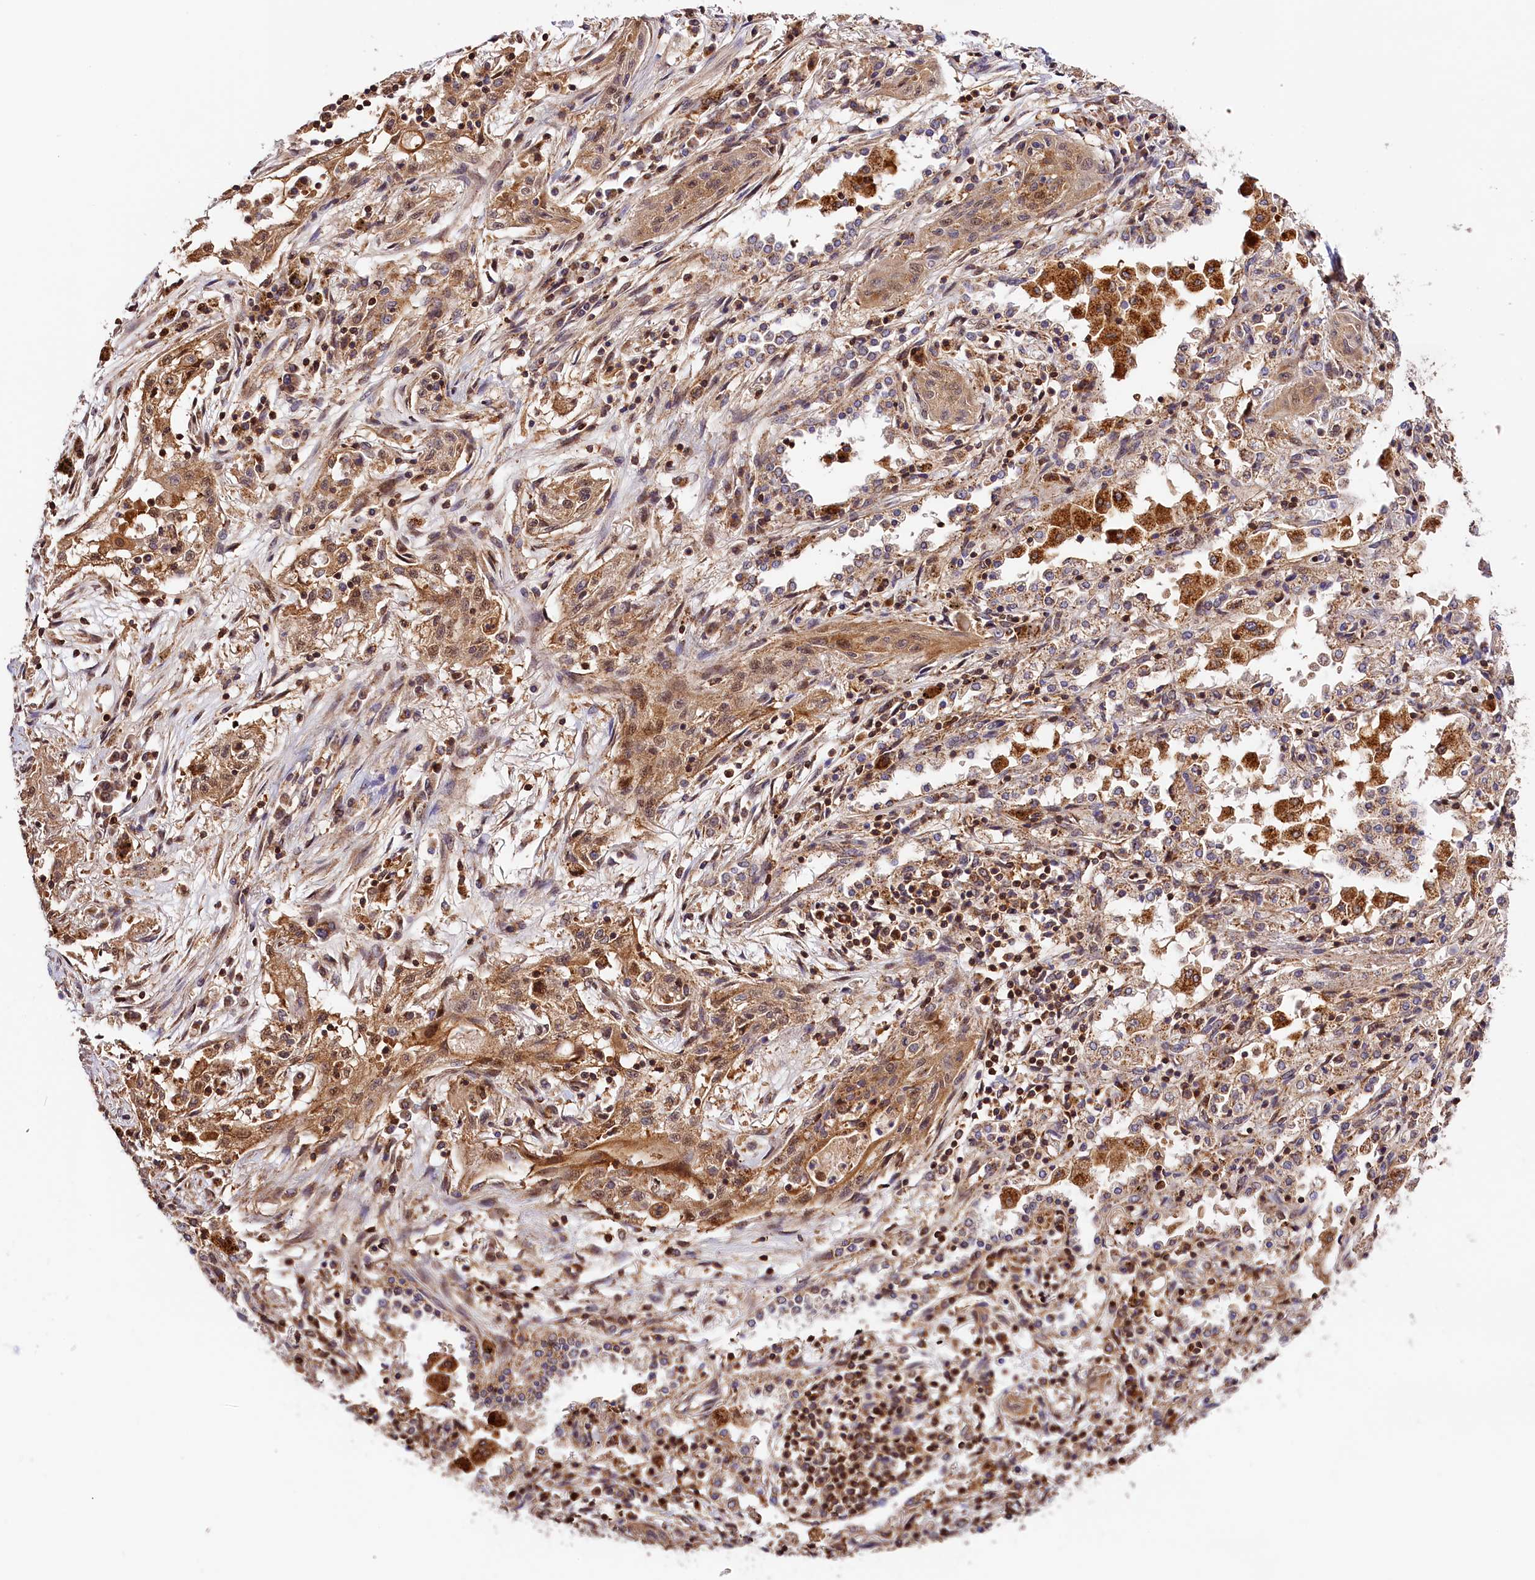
{"staining": {"intensity": "moderate", "quantity": ">75%", "location": "cytoplasmic/membranous"}, "tissue": "lung cancer", "cell_type": "Tumor cells", "image_type": "cancer", "snomed": [{"axis": "morphology", "description": "Squamous cell carcinoma, NOS"}, {"axis": "topography", "description": "Lung"}], "caption": "High-power microscopy captured an immunohistochemistry histopathology image of lung cancer (squamous cell carcinoma), revealing moderate cytoplasmic/membranous positivity in approximately >75% of tumor cells.", "gene": "KPTN", "patient": {"sex": "female", "age": 47}}